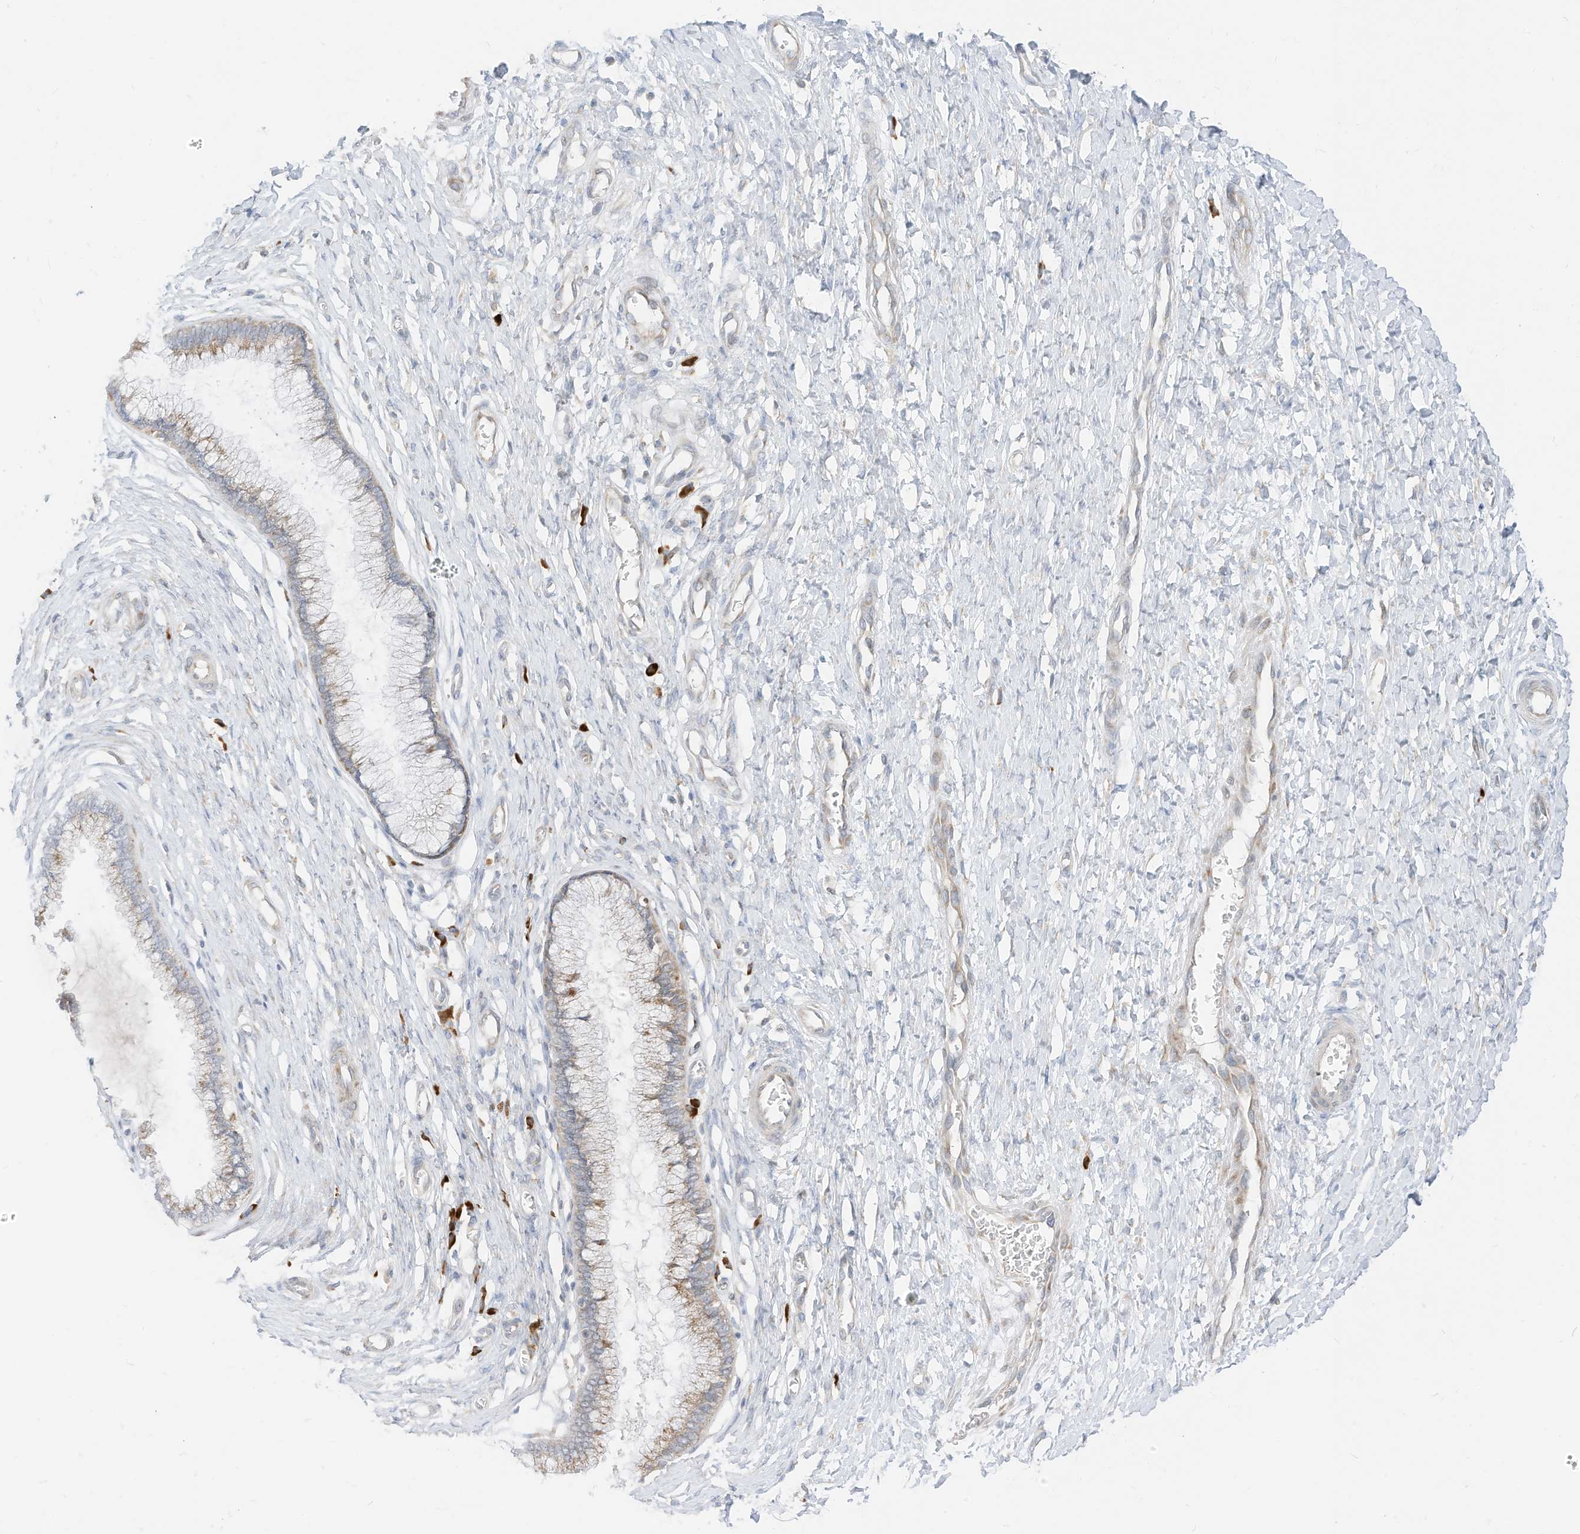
{"staining": {"intensity": "negative", "quantity": "none", "location": "none"}, "tissue": "cervix", "cell_type": "Glandular cells", "image_type": "normal", "snomed": [{"axis": "morphology", "description": "Normal tissue, NOS"}, {"axis": "topography", "description": "Cervix"}], "caption": "A high-resolution histopathology image shows immunohistochemistry (IHC) staining of unremarkable cervix, which reveals no significant expression in glandular cells. (DAB immunohistochemistry (IHC), high magnification).", "gene": "STT3A", "patient": {"sex": "female", "age": 55}}